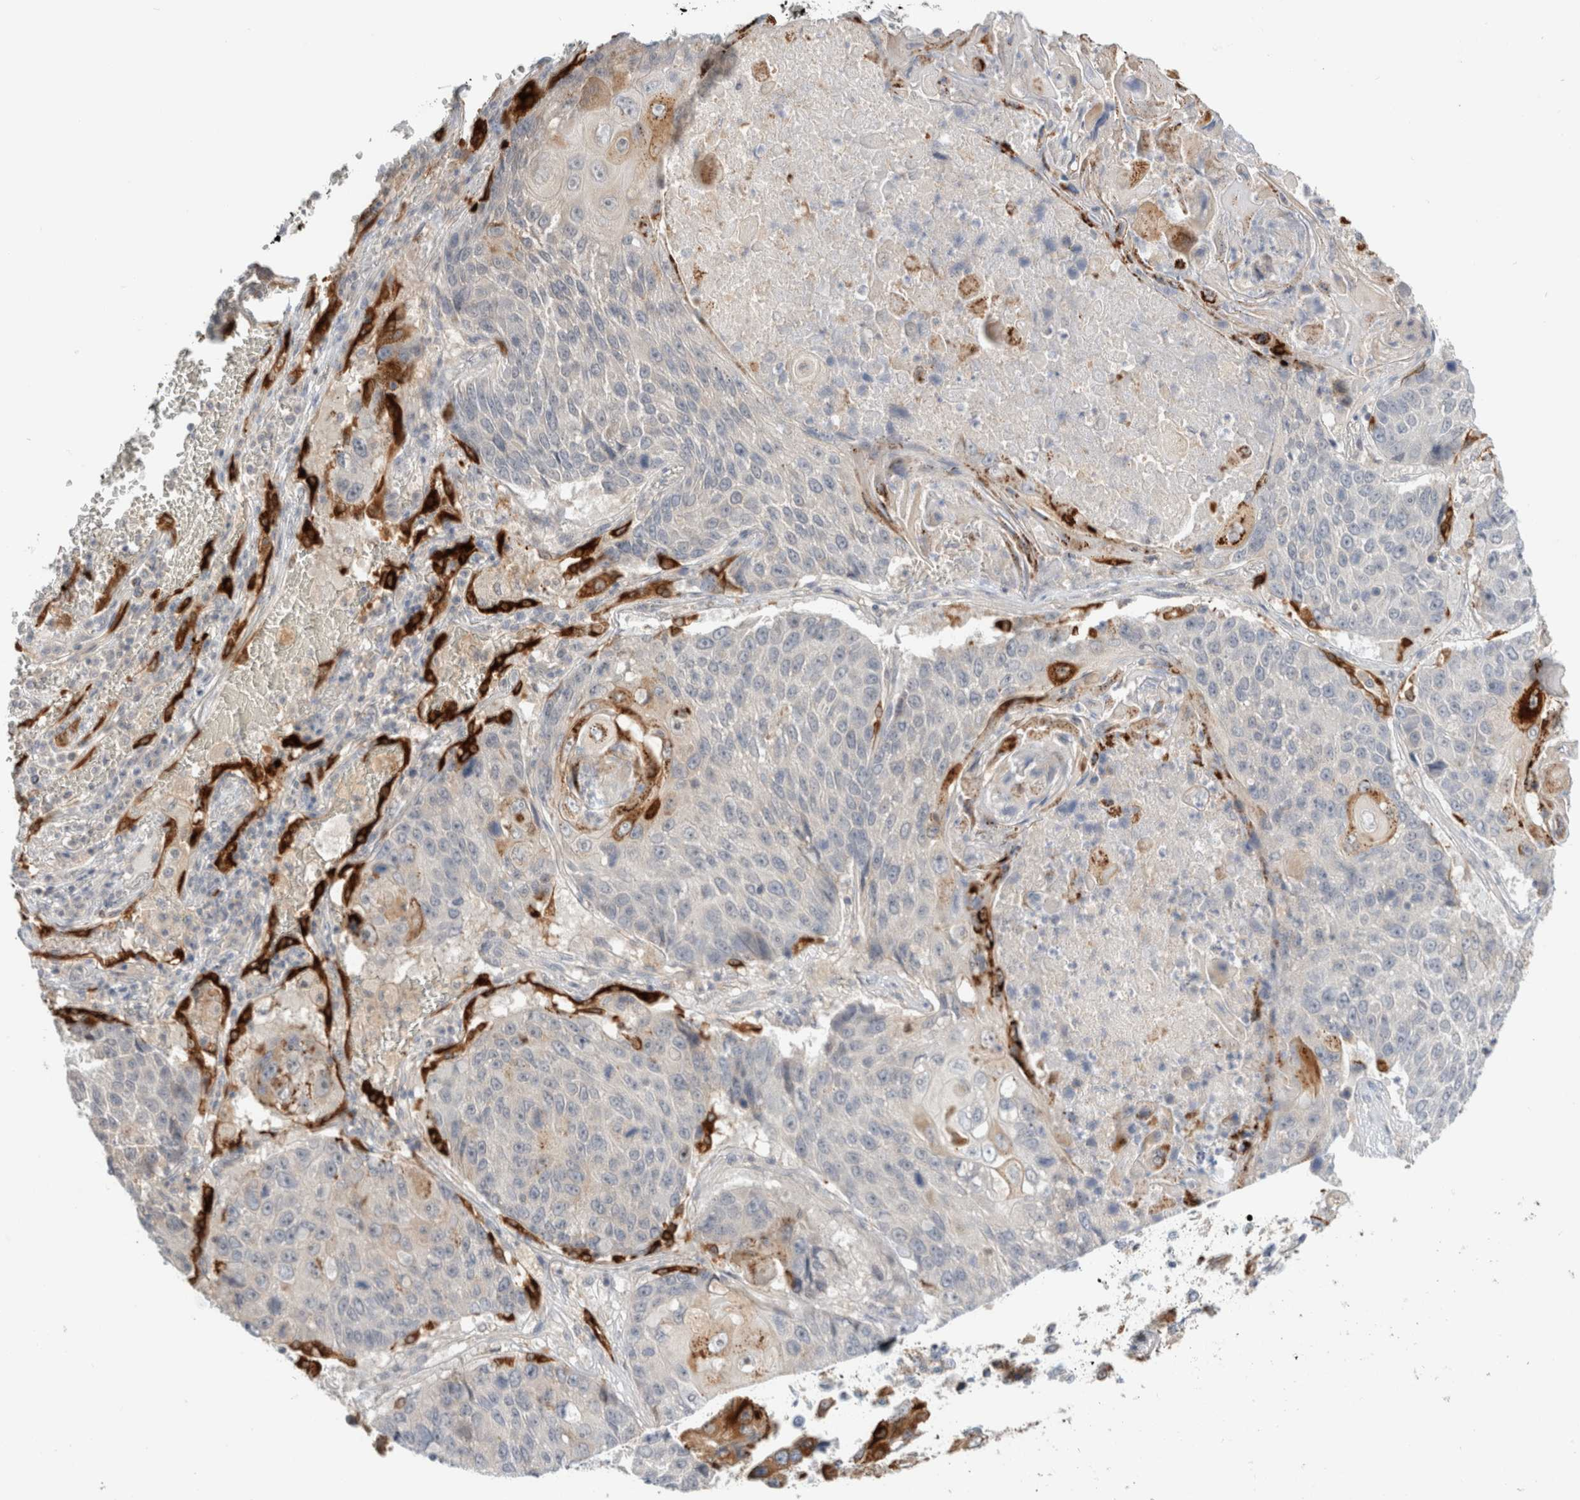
{"staining": {"intensity": "strong", "quantity": "25%-75%", "location": "cytoplasmic/membranous"}, "tissue": "lung cancer", "cell_type": "Tumor cells", "image_type": "cancer", "snomed": [{"axis": "morphology", "description": "Adenocarcinoma, NOS"}, {"axis": "topography", "description": "Lung"}], "caption": "A micrograph showing strong cytoplasmic/membranous staining in approximately 25%-75% of tumor cells in lung cancer, as visualized by brown immunohistochemical staining.", "gene": "SDR16C5", "patient": {"sex": "male", "age": 64}}